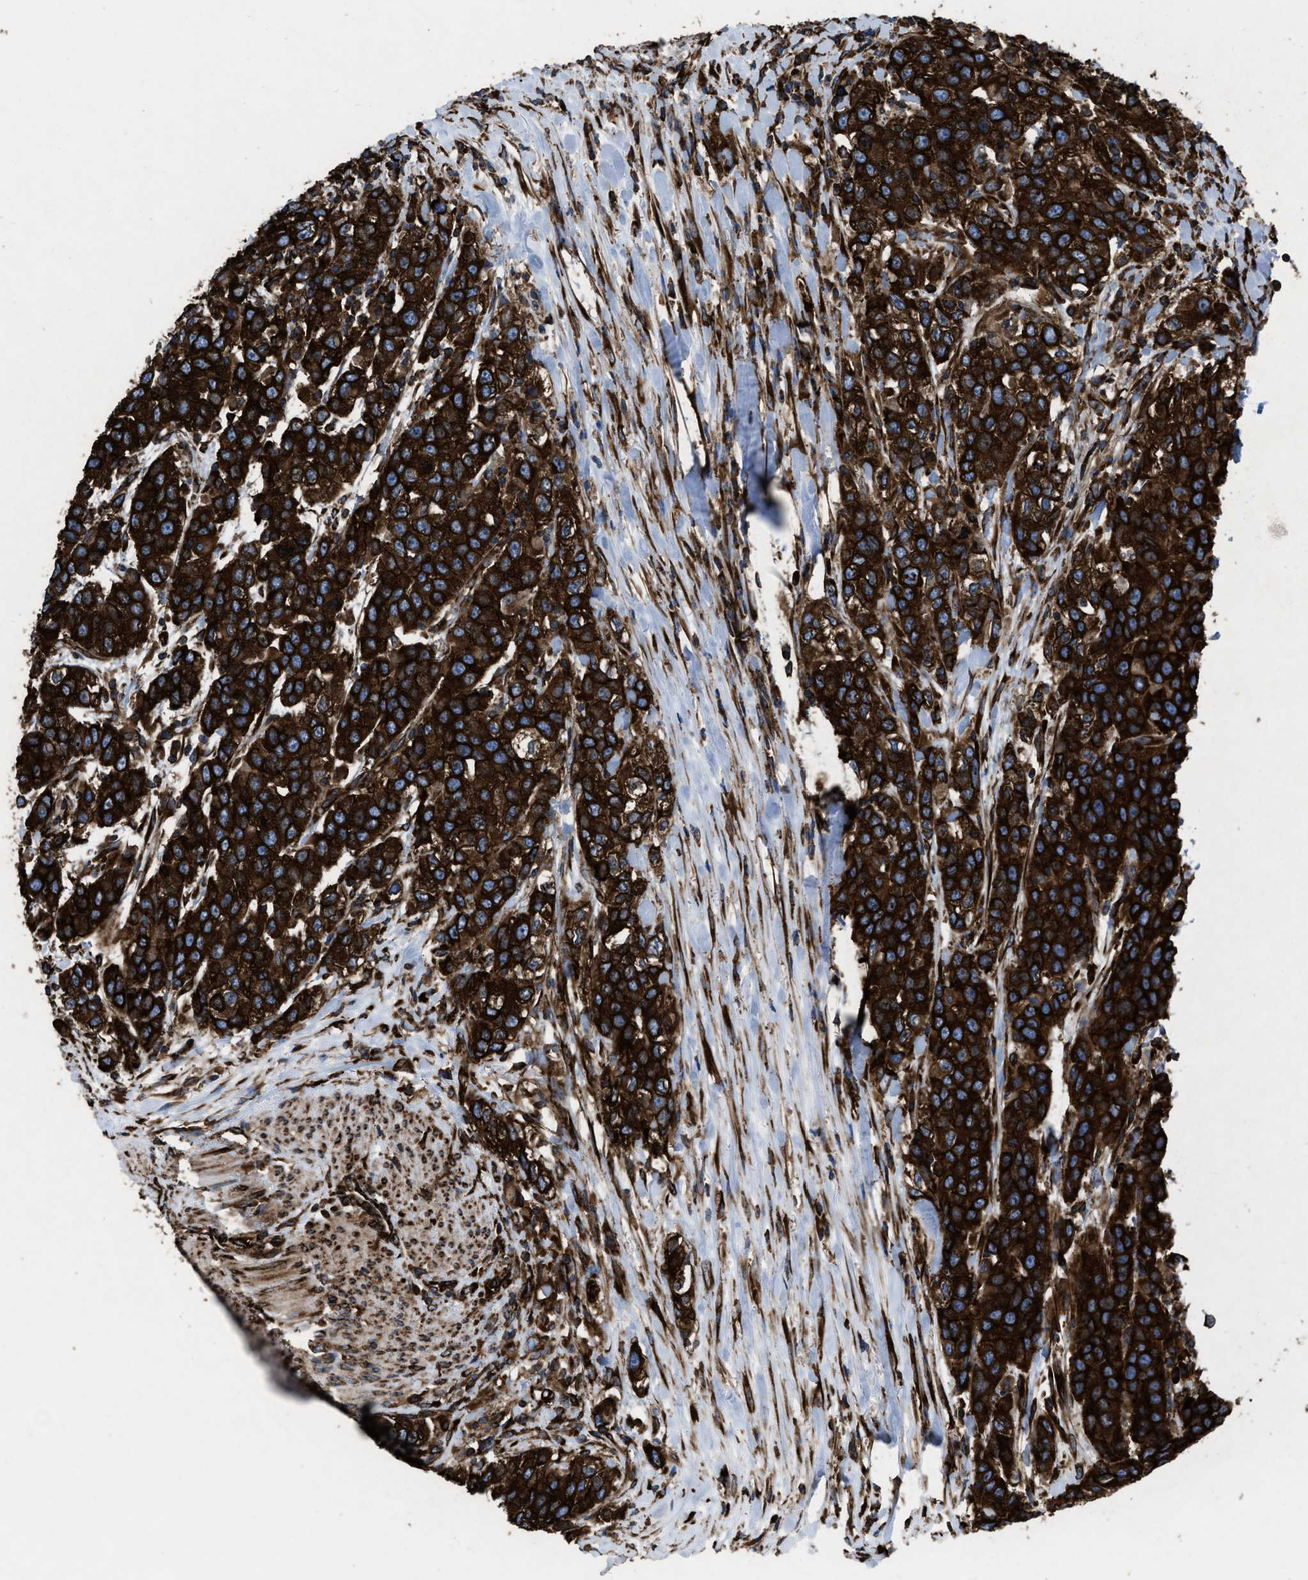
{"staining": {"intensity": "strong", "quantity": ">75%", "location": "cytoplasmic/membranous"}, "tissue": "urothelial cancer", "cell_type": "Tumor cells", "image_type": "cancer", "snomed": [{"axis": "morphology", "description": "Urothelial carcinoma, High grade"}, {"axis": "topography", "description": "Urinary bladder"}], "caption": "Protein expression analysis of urothelial carcinoma (high-grade) exhibits strong cytoplasmic/membranous expression in approximately >75% of tumor cells.", "gene": "CAPRIN1", "patient": {"sex": "female", "age": 80}}